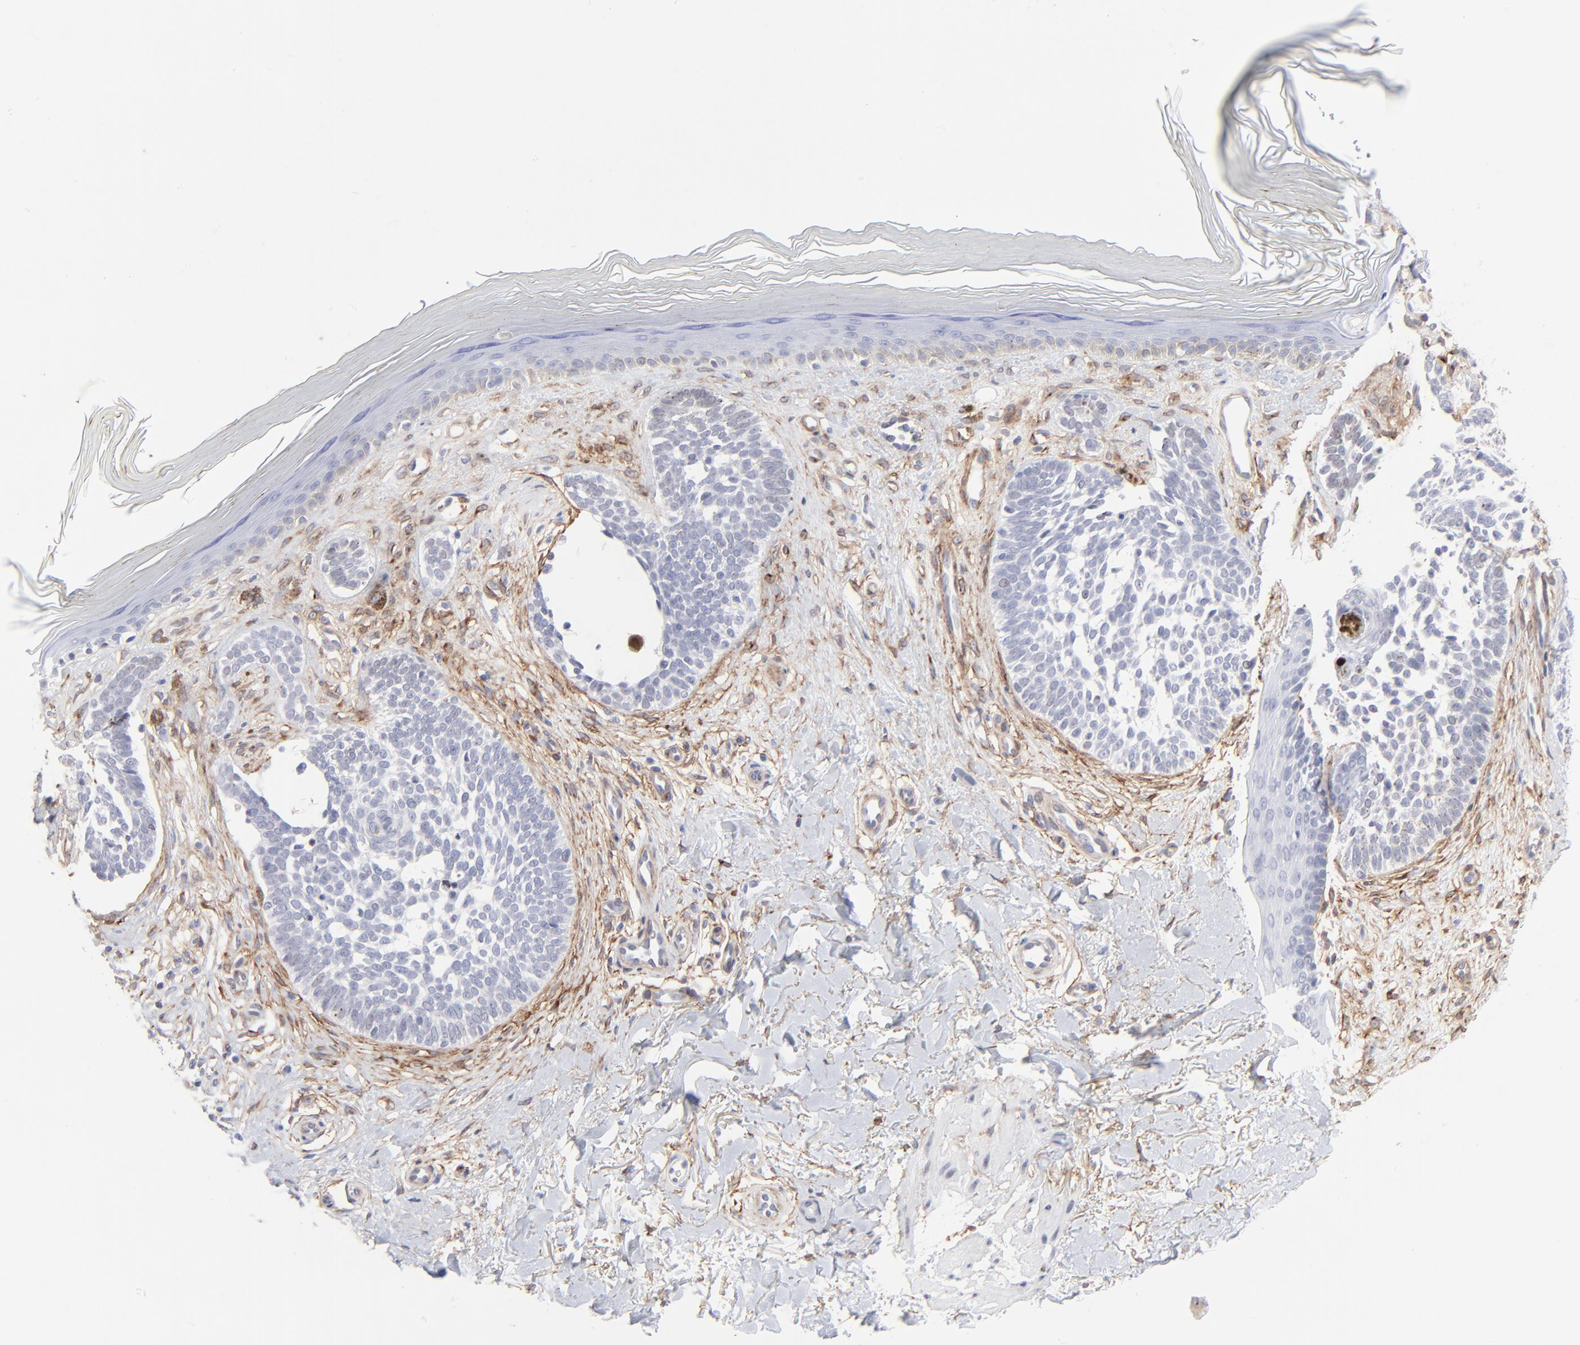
{"staining": {"intensity": "negative", "quantity": "none", "location": "none"}, "tissue": "skin cancer", "cell_type": "Tumor cells", "image_type": "cancer", "snomed": [{"axis": "morphology", "description": "Normal tissue, NOS"}, {"axis": "morphology", "description": "Basal cell carcinoma"}, {"axis": "topography", "description": "Skin"}], "caption": "Immunohistochemistry histopathology image of neoplastic tissue: skin basal cell carcinoma stained with DAB (3,3'-diaminobenzidine) exhibits no significant protein positivity in tumor cells. Brightfield microscopy of immunohistochemistry (IHC) stained with DAB (3,3'-diaminobenzidine) (brown) and hematoxylin (blue), captured at high magnification.", "gene": "PDGFRB", "patient": {"sex": "female", "age": 58}}